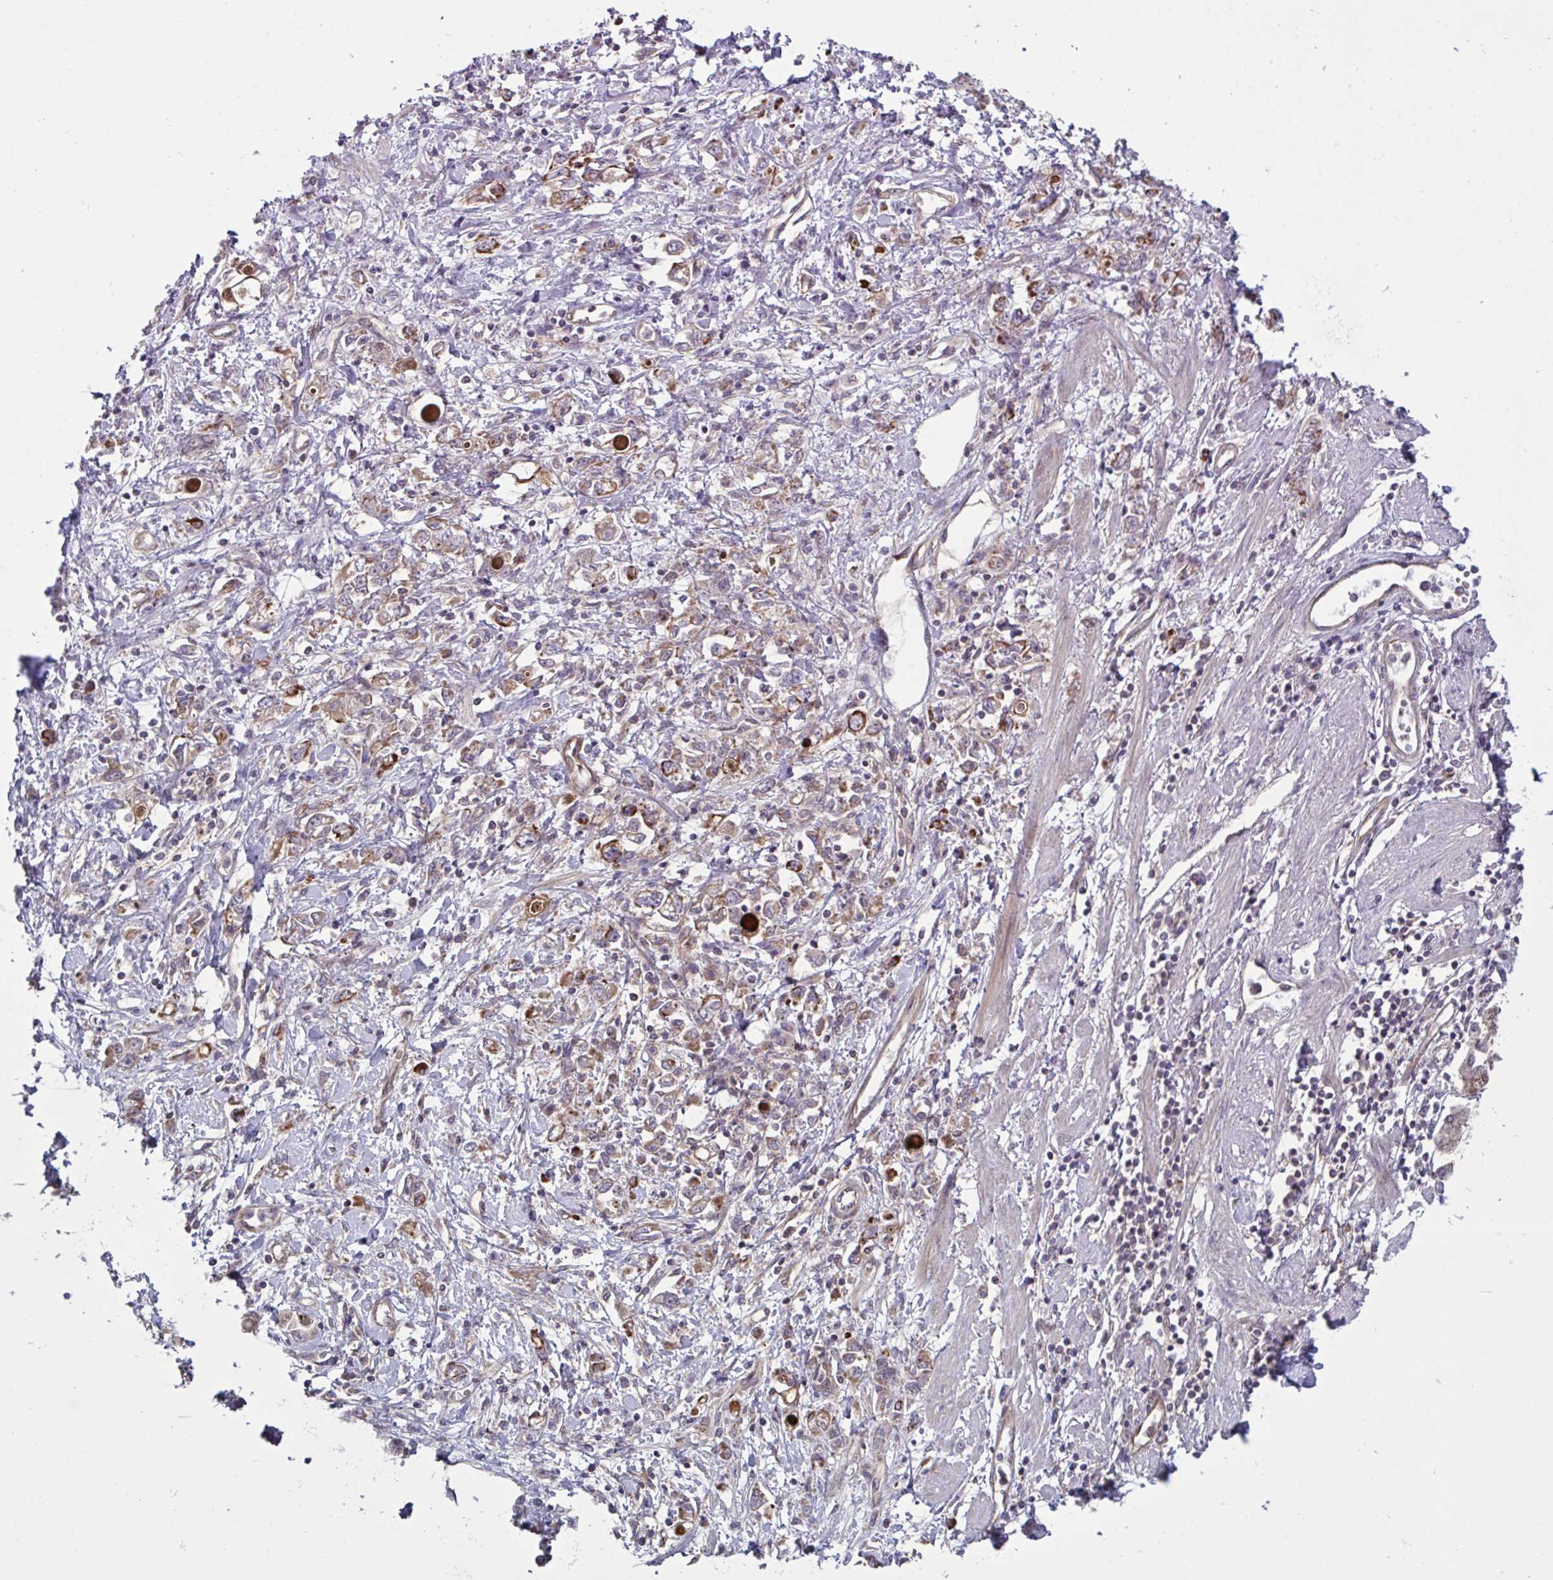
{"staining": {"intensity": "moderate", "quantity": "25%-75%", "location": "cytoplasmic/membranous"}, "tissue": "stomach cancer", "cell_type": "Tumor cells", "image_type": "cancer", "snomed": [{"axis": "morphology", "description": "Adenocarcinoma, NOS"}, {"axis": "topography", "description": "Stomach"}], "caption": "Protein staining of stomach adenocarcinoma tissue shows moderate cytoplasmic/membranous positivity in approximately 25%-75% of tumor cells.", "gene": "GLTP", "patient": {"sex": "female", "age": 76}}